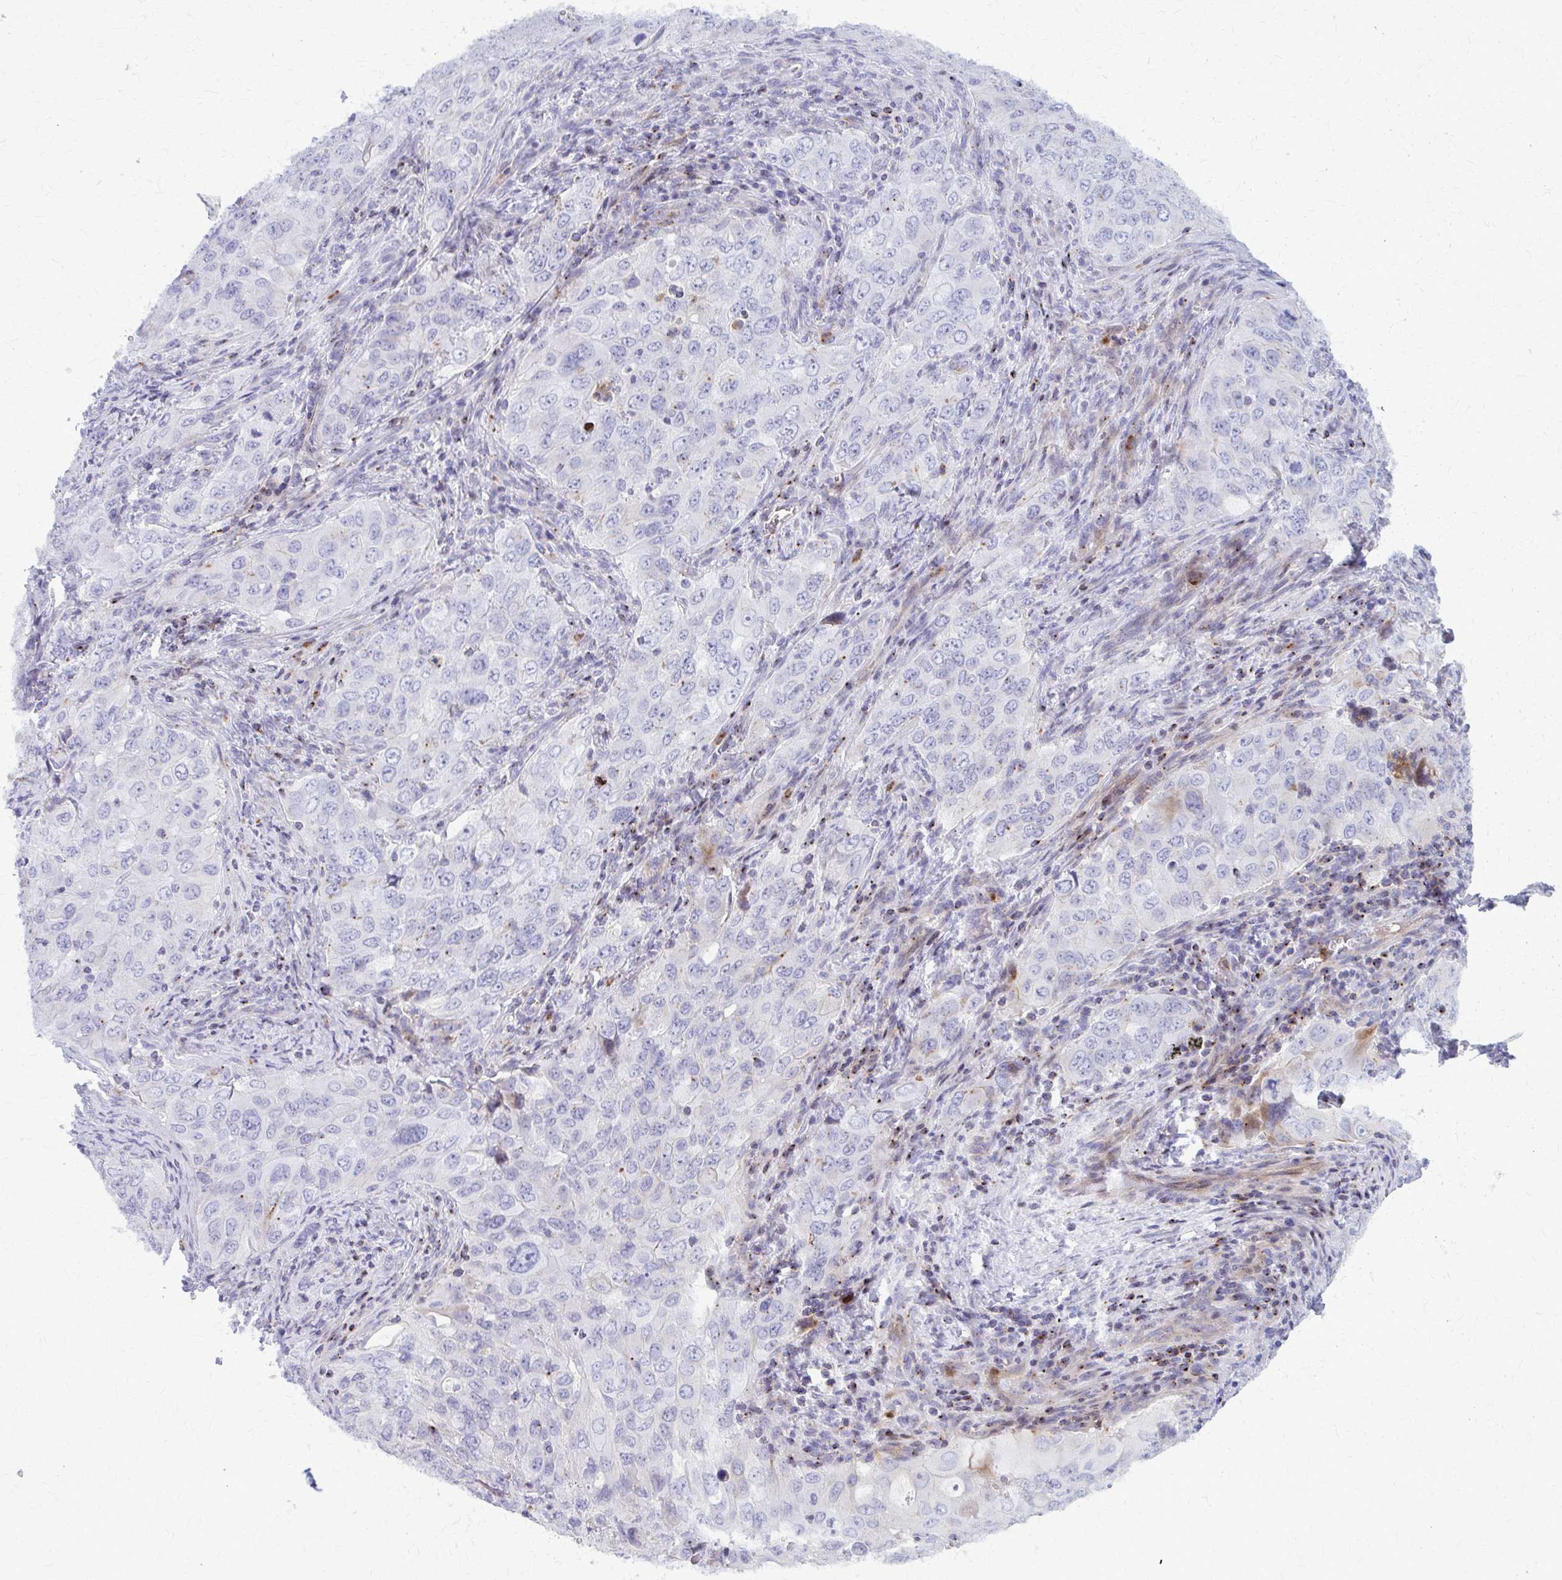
{"staining": {"intensity": "negative", "quantity": "none", "location": "none"}, "tissue": "lung cancer", "cell_type": "Tumor cells", "image_type": "cancer", "snomed": [{"axis": "morphology", "description": "Adenocarcinoma, NOS"}, {"axis": "morphology", "description": "Adenocarcinoma, metastatic, NOS"}, {"axis": "topography", "description": "Lymph node"}, {"axis": "topography", "description": "Lung"}], "caption": "An immunohistochemistry (IHC) image of lung cancer (metastatic adenocarcinoma) is shown. There is no staining in tumor cells of lung cancer (metastatic adenocarcinoma).", "gene": "PEDS1", "patient": {"sex": "female", "age": 42}}